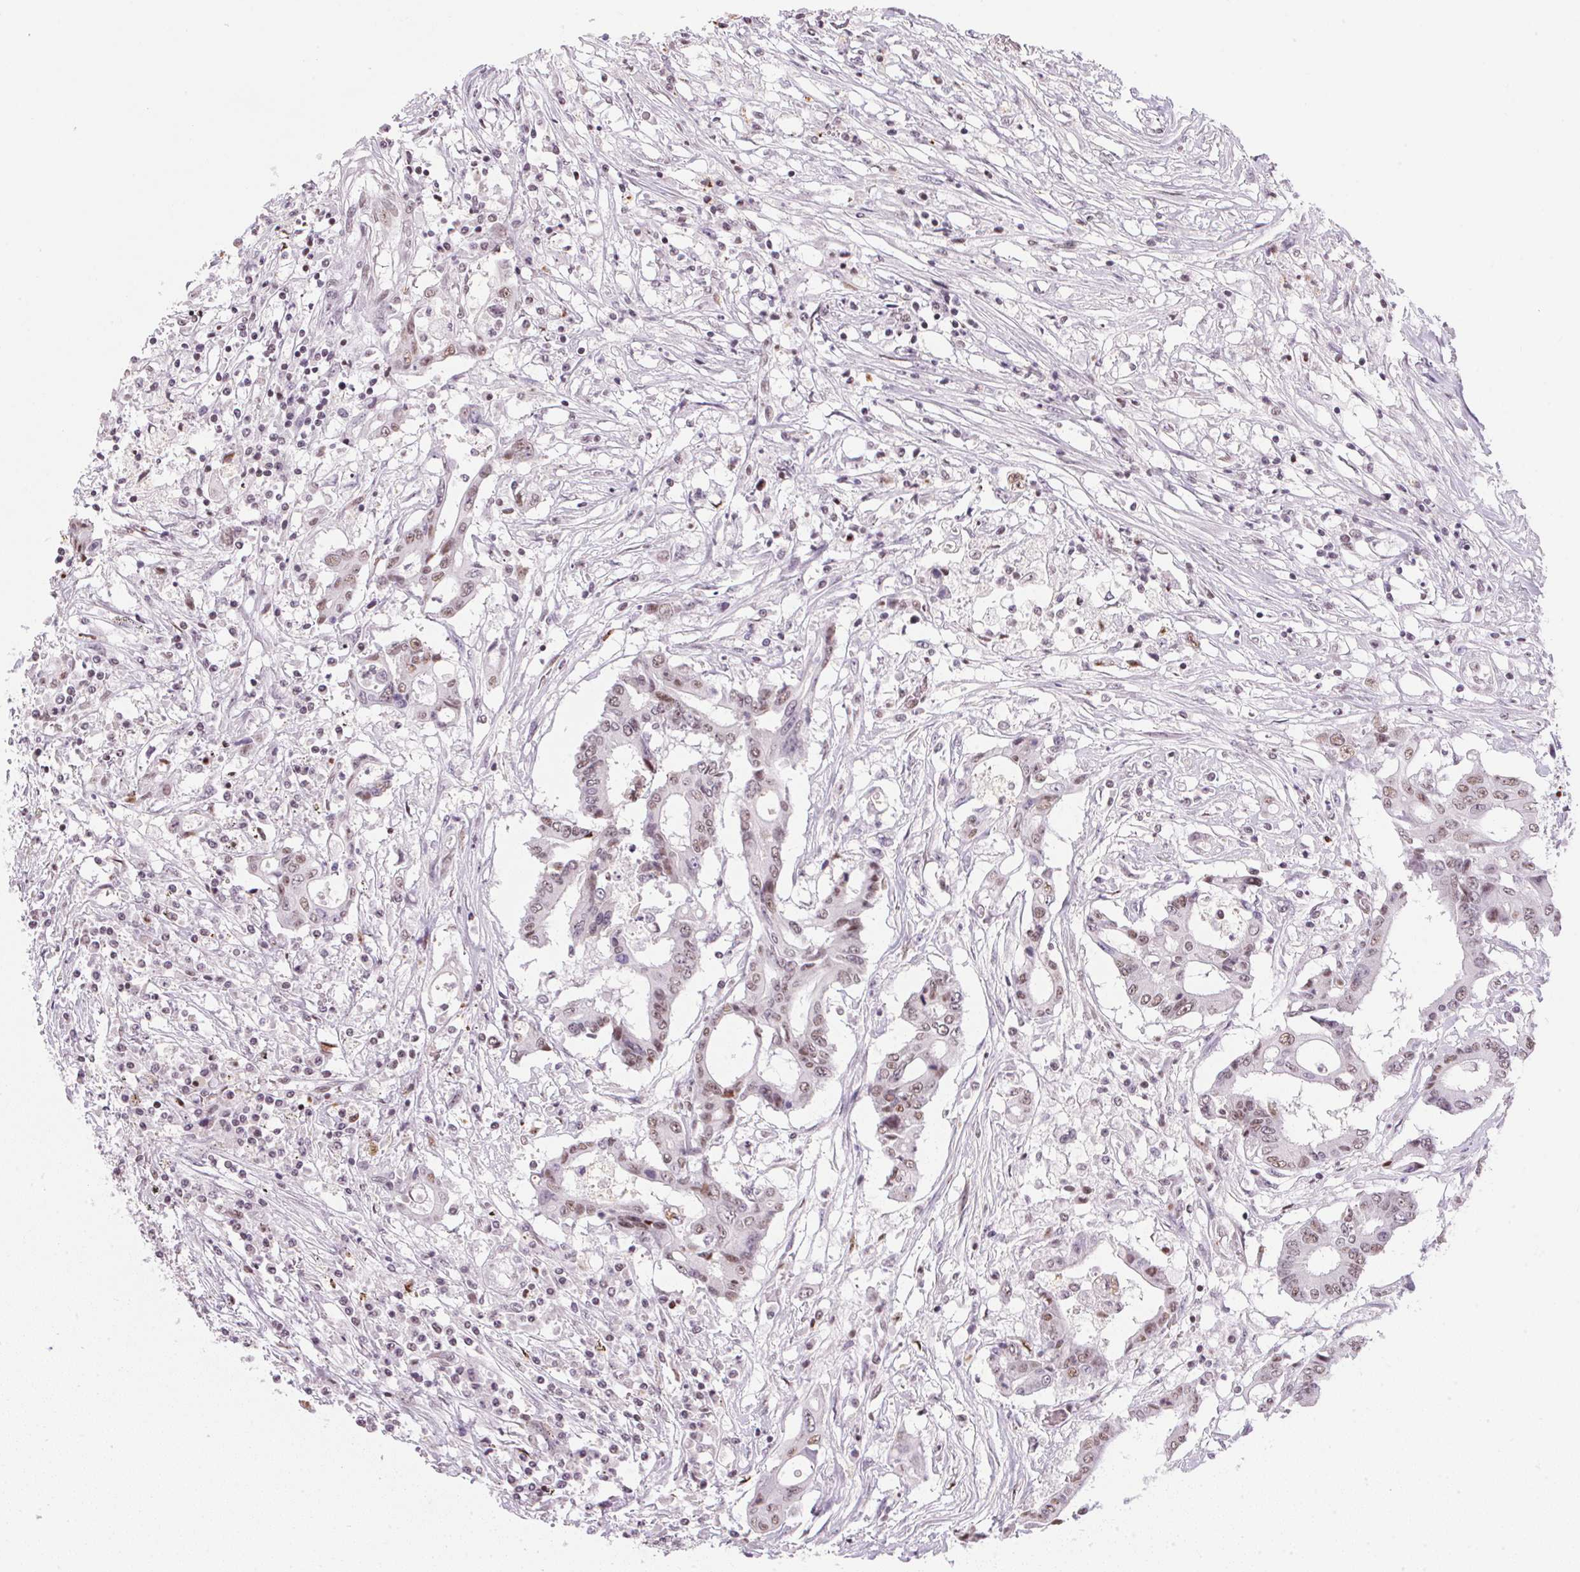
{"staining": {"intensity": "weak", "quantity": ">75%", "location": "nuclear"}, "tissue": "colorectal cancer", "cell_type": "Tumor cells", "image_type": "cancer", "snomed": [{"axis": "morphology", "description": "Adenocarcinoma, NOS"}, {"axis": "topography", "description": "Rectum"}], "caption": "Protein staining of colorectal cancer (adenocarcinoma) tissue shows weak nuclear staining in approximately >75% of tumor cells. The protein of interest is shown in brown color, while the nuclei are stained blue.", "gene": "SRSF7", "patient": {"sex": "male", "age": 54}}